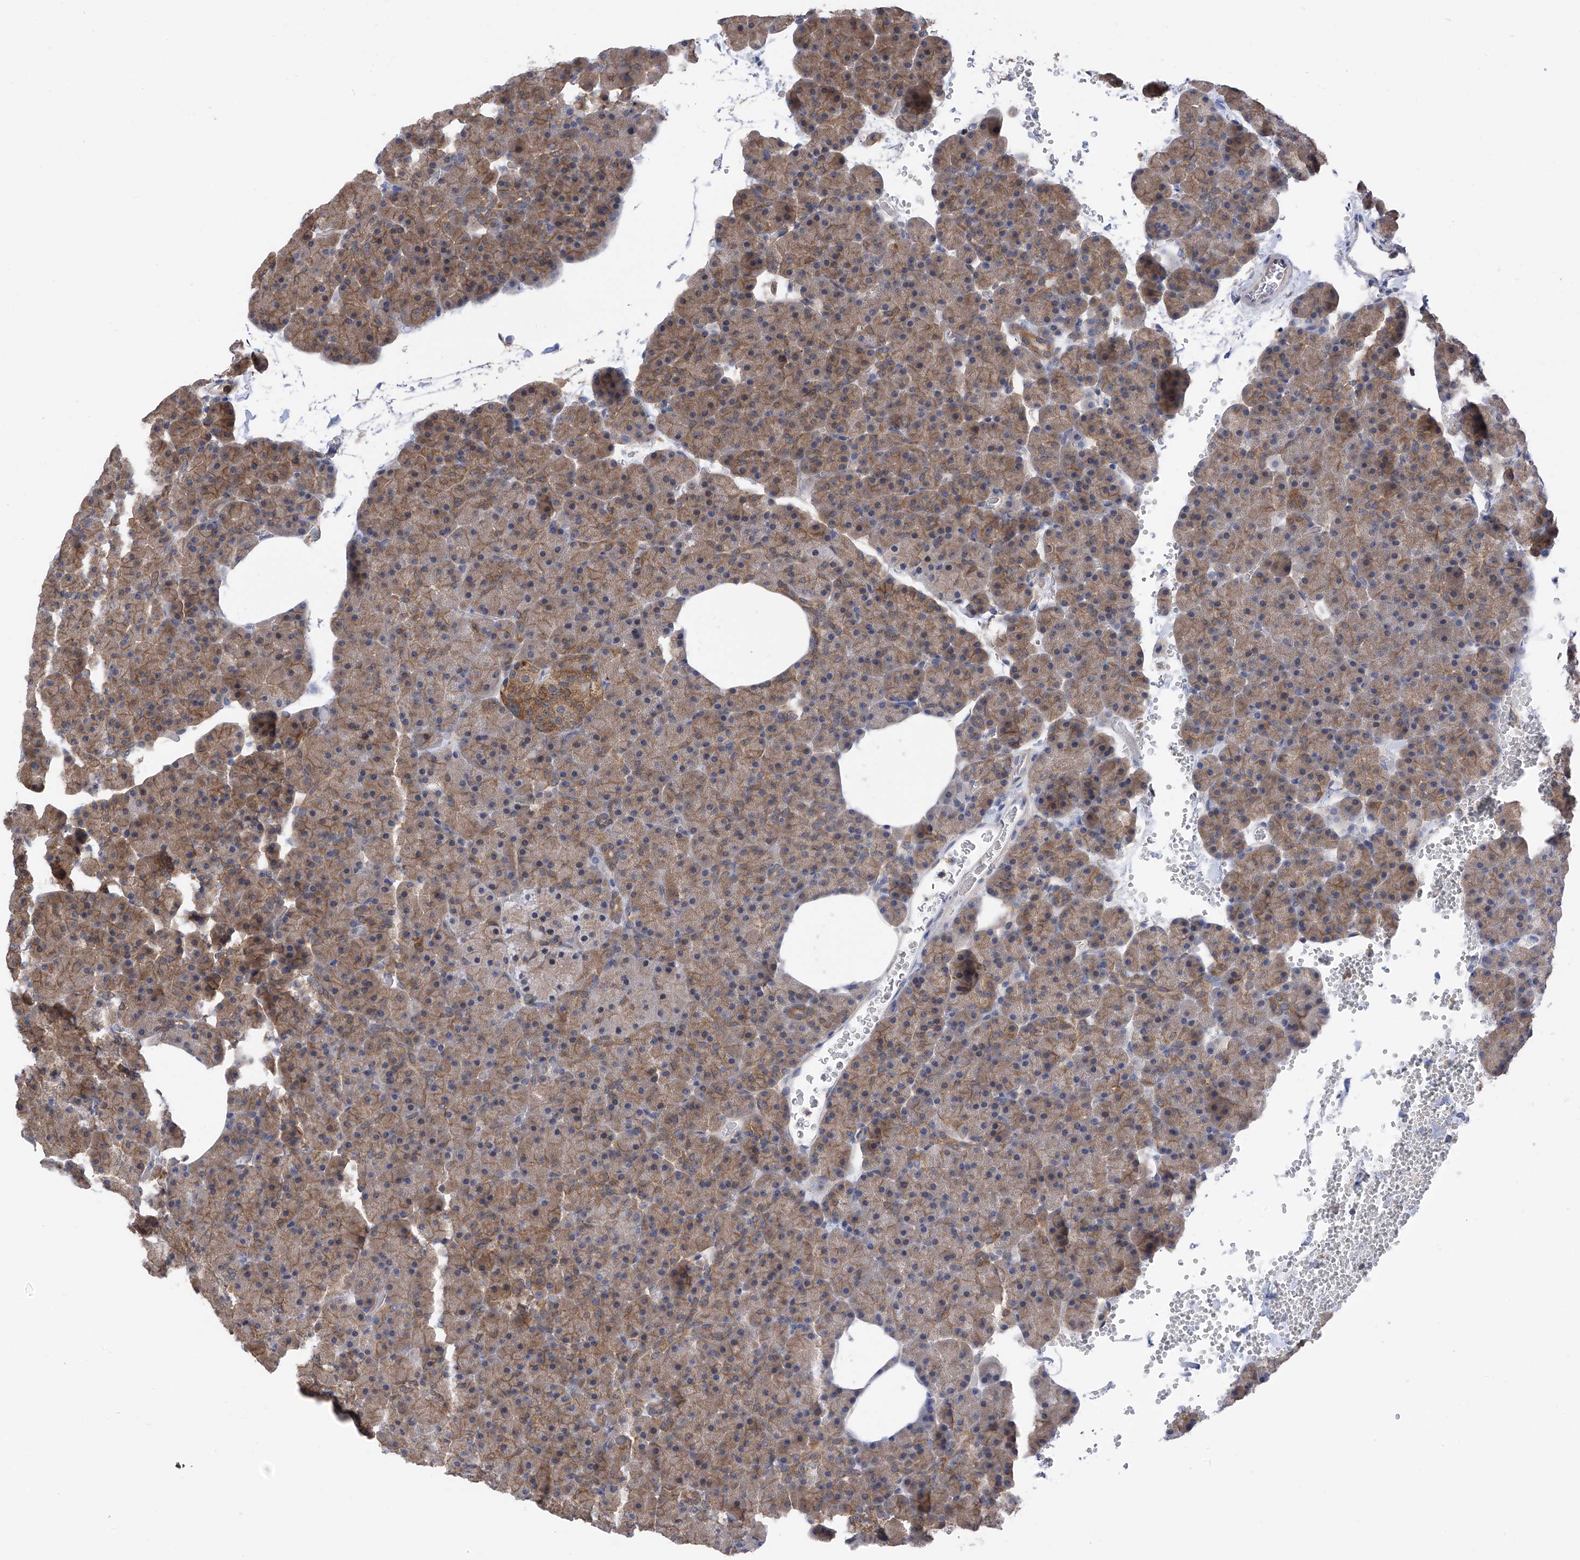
{"staining": {"intensity": "moderate", "quantity": ">75%", "location": "cytoplasmic/membranous"}, "tissue": "pancreas", "cell_type": "Exocrine glandular cells", "image_type": "normal", "snomed": [{"axis": "morphology", "description": "Normal tissue, NOS"}, {"axis": "morphology", "description": "Carcinoid, malignant, NOS"}, {"axis": "topography", "description": "Pancreas"}], "caption": "Benign pancreas was stained to show a protein in brown. There is medium levels of moderate cytoplasmic/membranous positivity in approximately >75% of exocrine glandular cells. The protein of interest is shown in brown color, while the nuclei are stained blue.", "gene": "CHPF", "patient": {"sex": "female", "age": 35}}